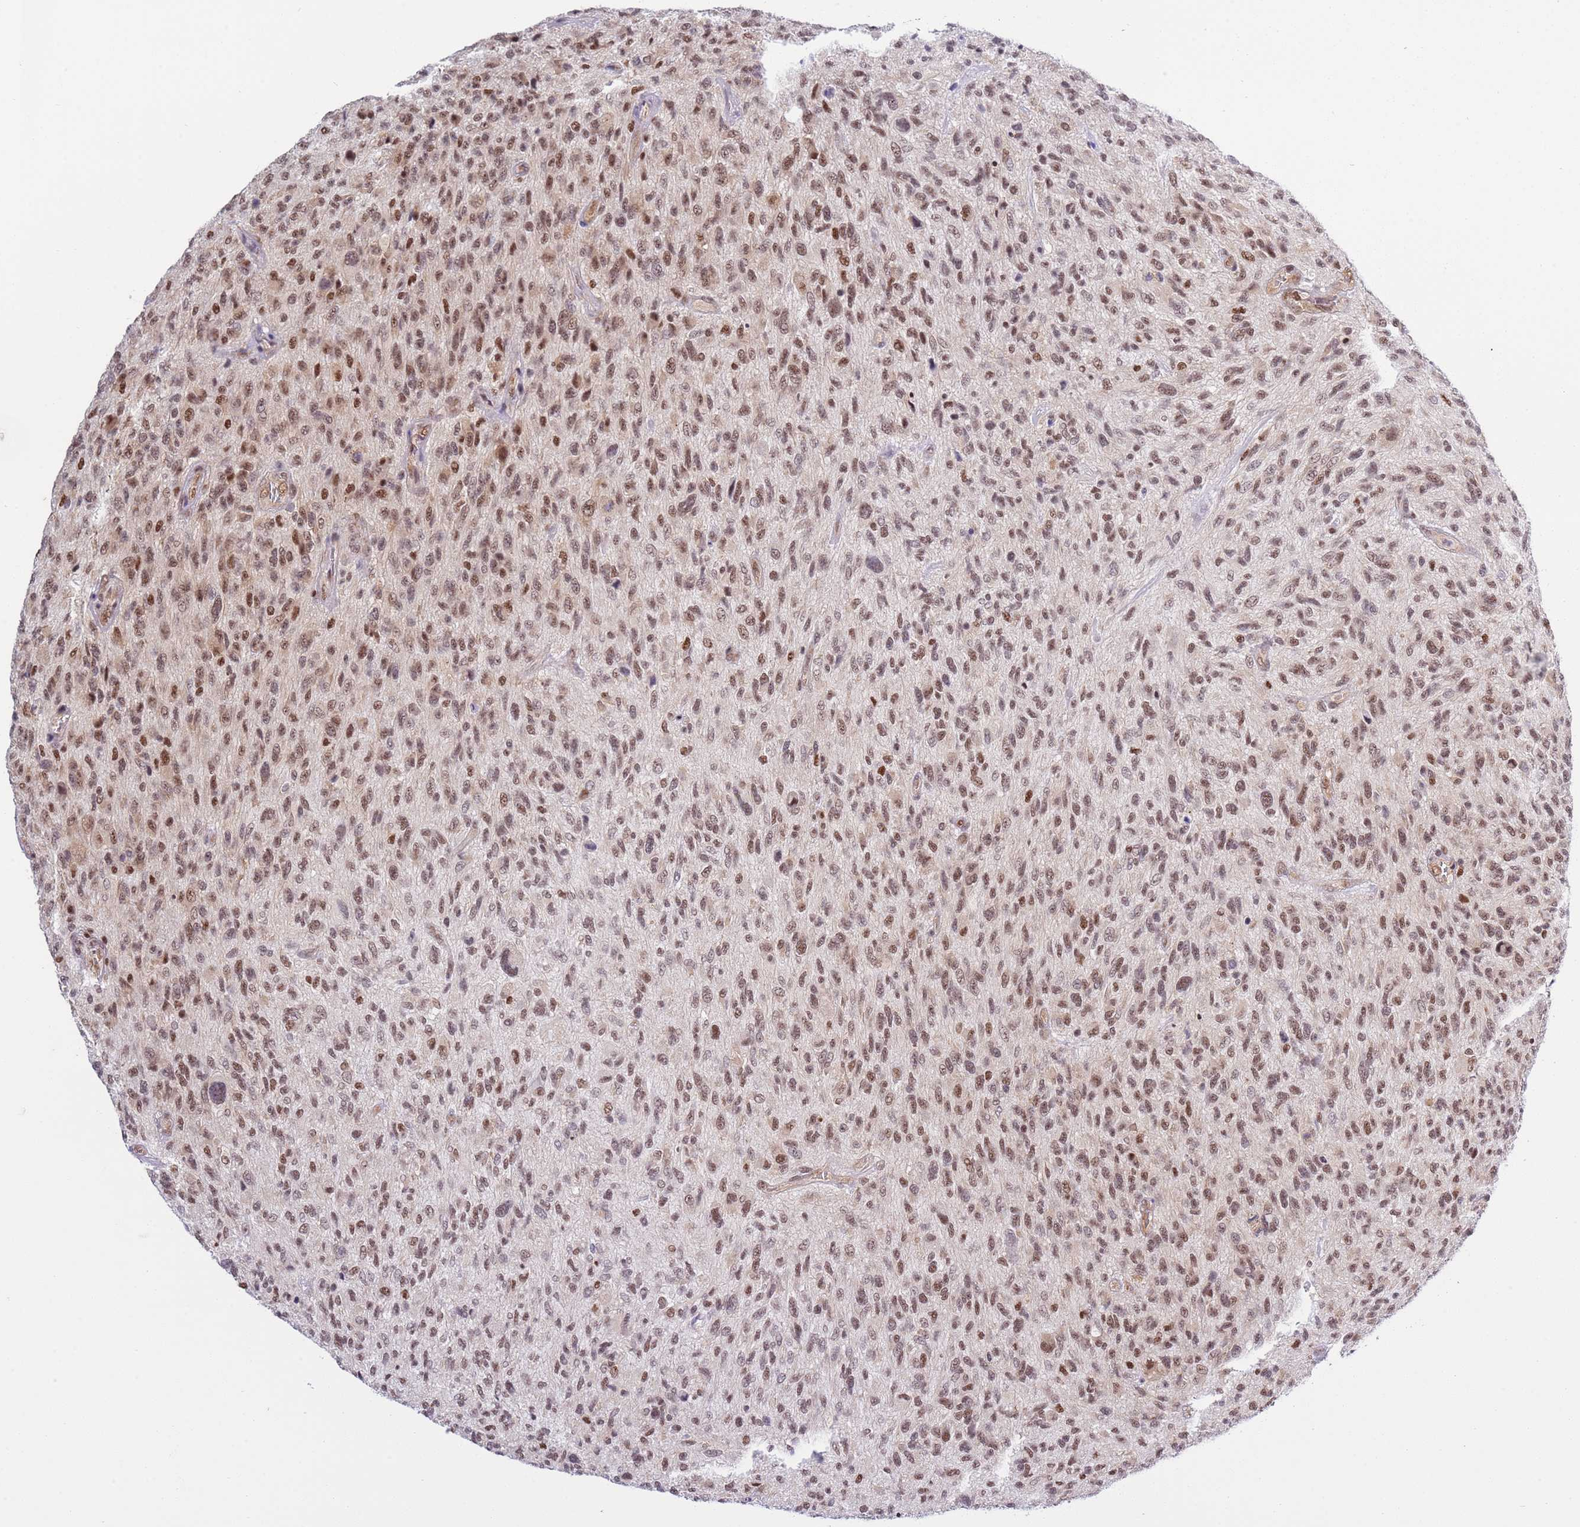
{"staining": {"intensity": "moderate", "quantity": ">75%", "location": "nuclear"}, "tissue": "glioma", "cell_type": "Tumor cells", "image_type": "cancer", "snomed": [{"axis": "morphology", "description": "Glioma, malignant, High grade"}, {"axis": "topography", "description": "Brain"}], "caption": "Immunohistochemical staining of glioma demonstrates medium levels of moderate nuclear protein staining in approximately >75% of tumor cells. (IHC, brightfield microscopy, high magnification).", "gene": "PRPF6", "patient": {"sex": "male", "age": 47}}